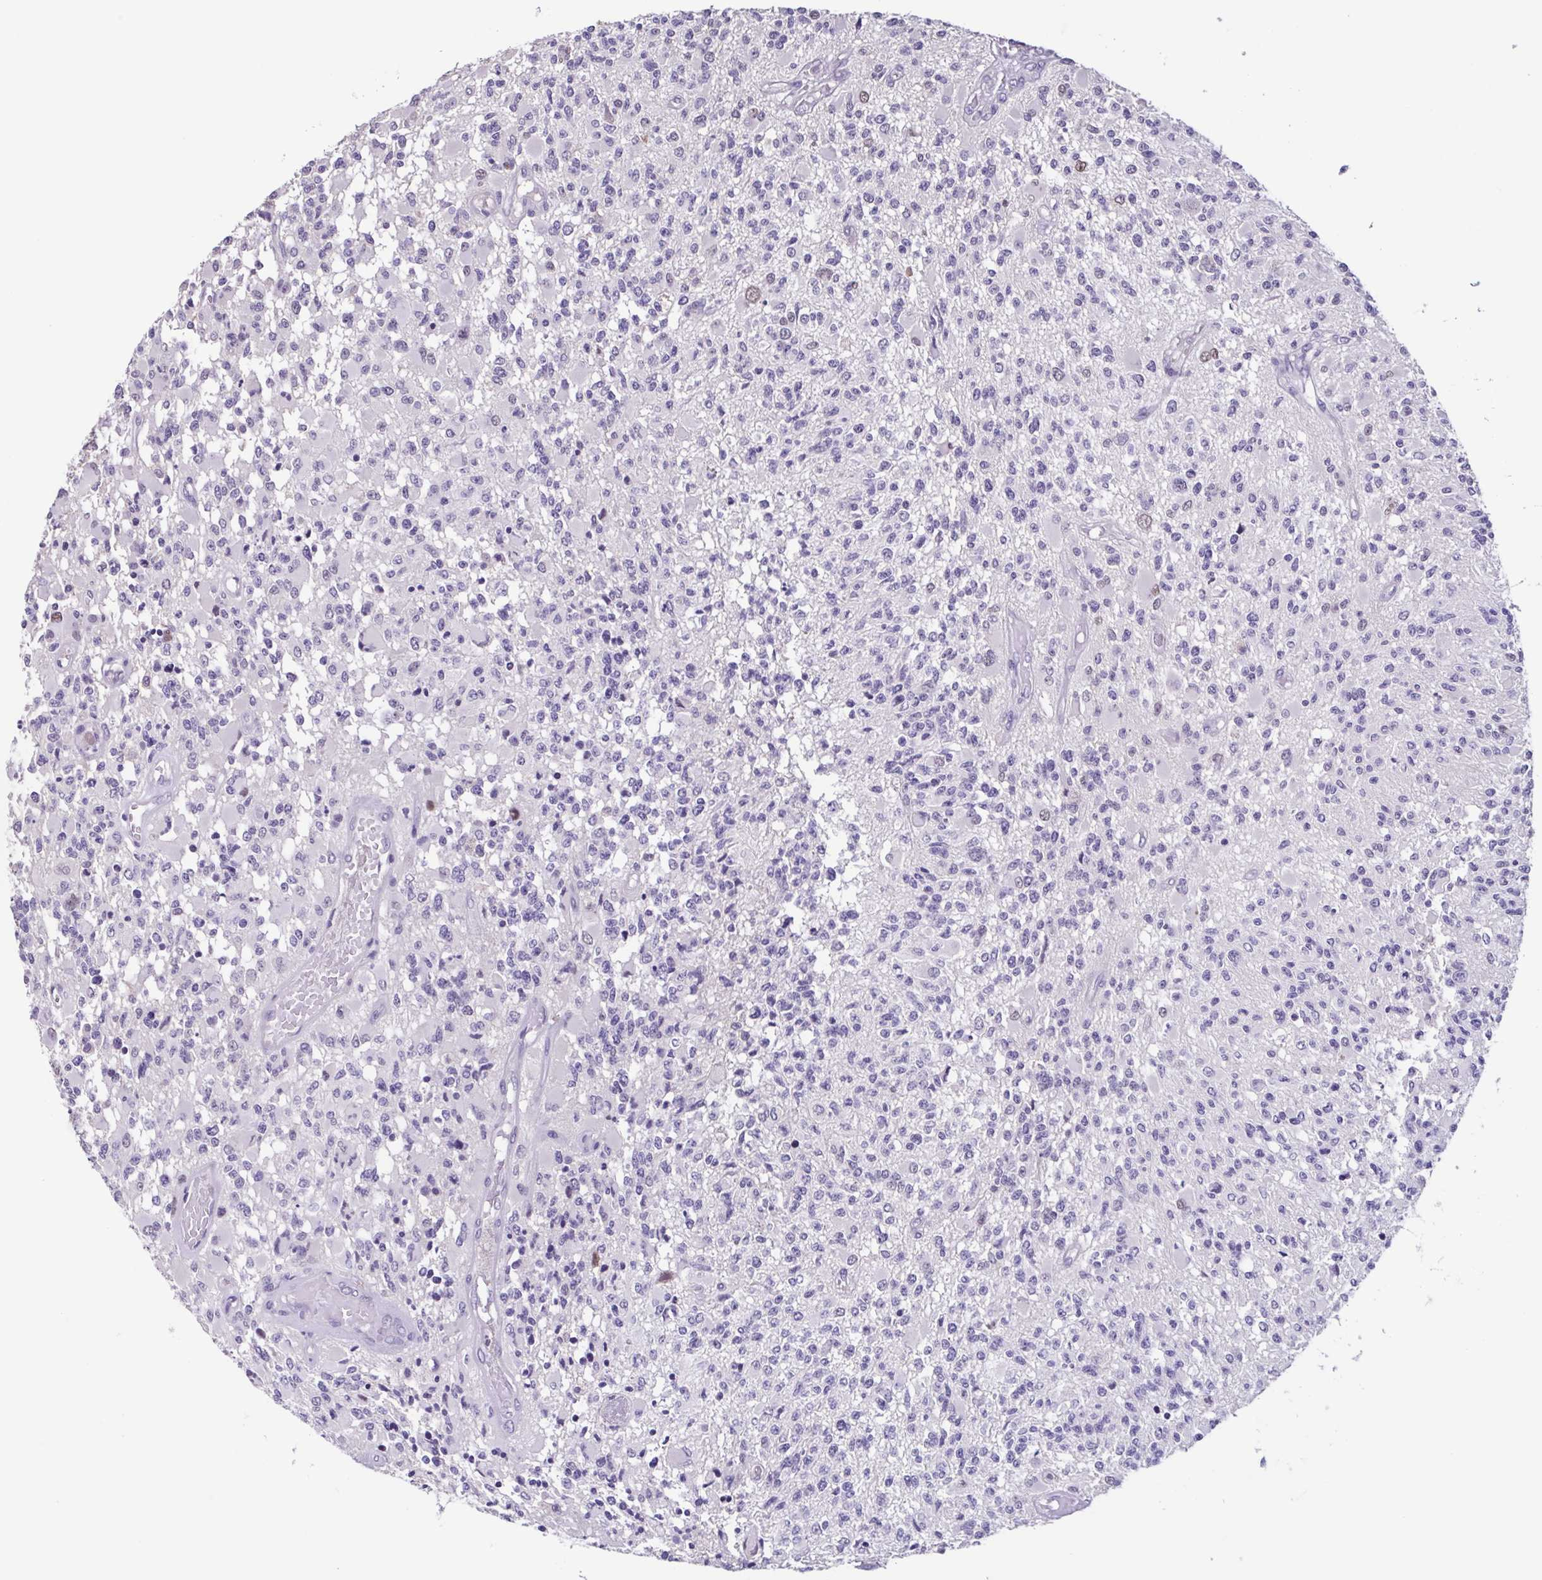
{"staining": {"intensity": "negative", "quantity": "none", "location": "none"}, "tissue": "glioma", "cell_type": "Tumor cells", "image_type": "cancer", "snomed": [{"axis": "morphology", "description": "Glioma, malignant, High grade"}, {"axis": "topography", "description": "Brain"}], "caption": "Tumor cells show no significant expression in malignant high-grade glioma.", "gene": "ACTRT3", "patient": {"sex": "female", "age": 63}}